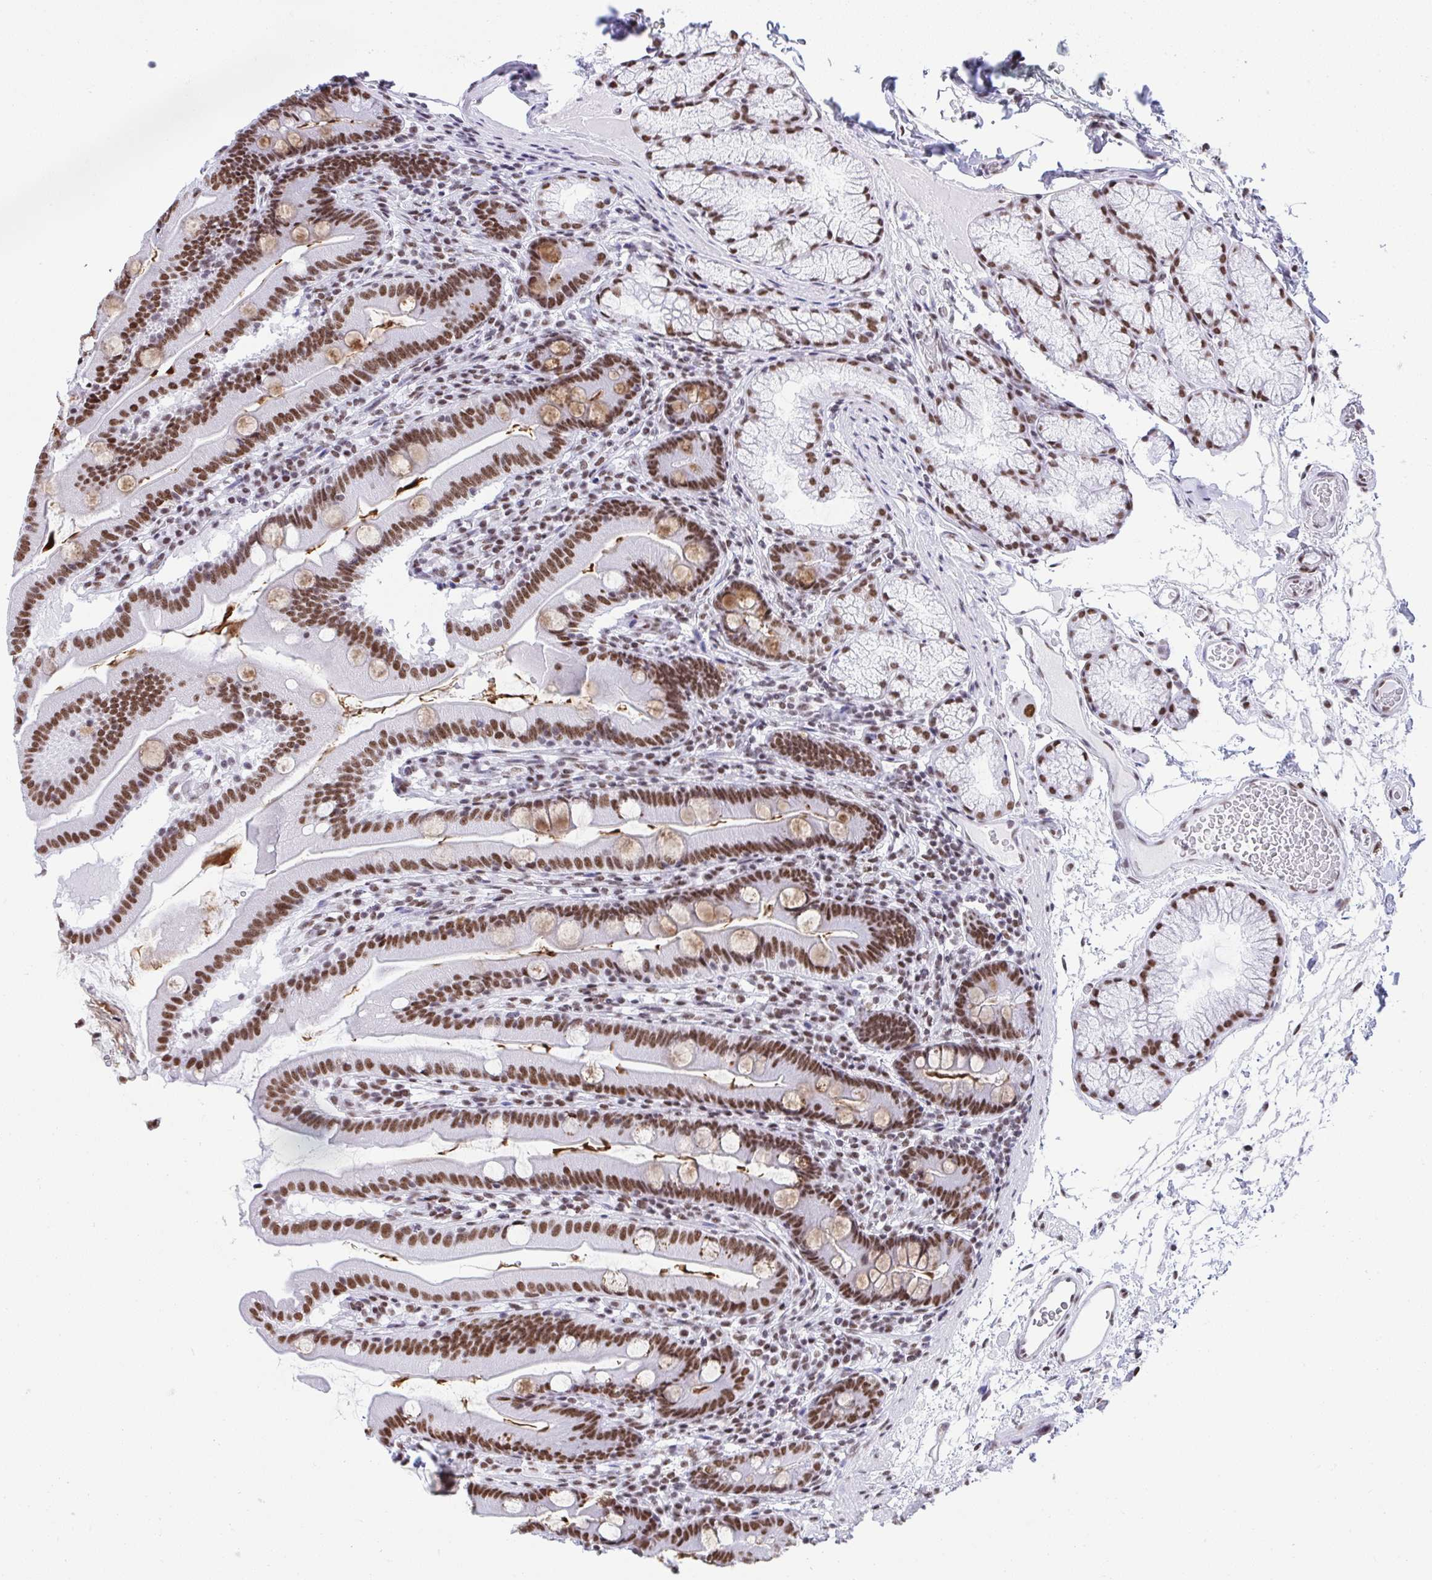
{"staining": {"intensity": "strong", "quantity": ">75%", "location": "nuclear"}, "tissue": "duodenum", "cell_type": "Glandular cells", "image_type": "normal", "snomed": [{"axis": "morphology", "description": "Normal tissue, NOS"}, {"axis": "topography", "description": "Duodenum"}], "caption": "A histopathology image of duodenum stained for a protein exhibits strong nuclear brown staining in glandular cells. (IHC, brightfield microscopy, high magnification).", "gene": "DDX52", "patient": {"sex": "female", "age": 67}}